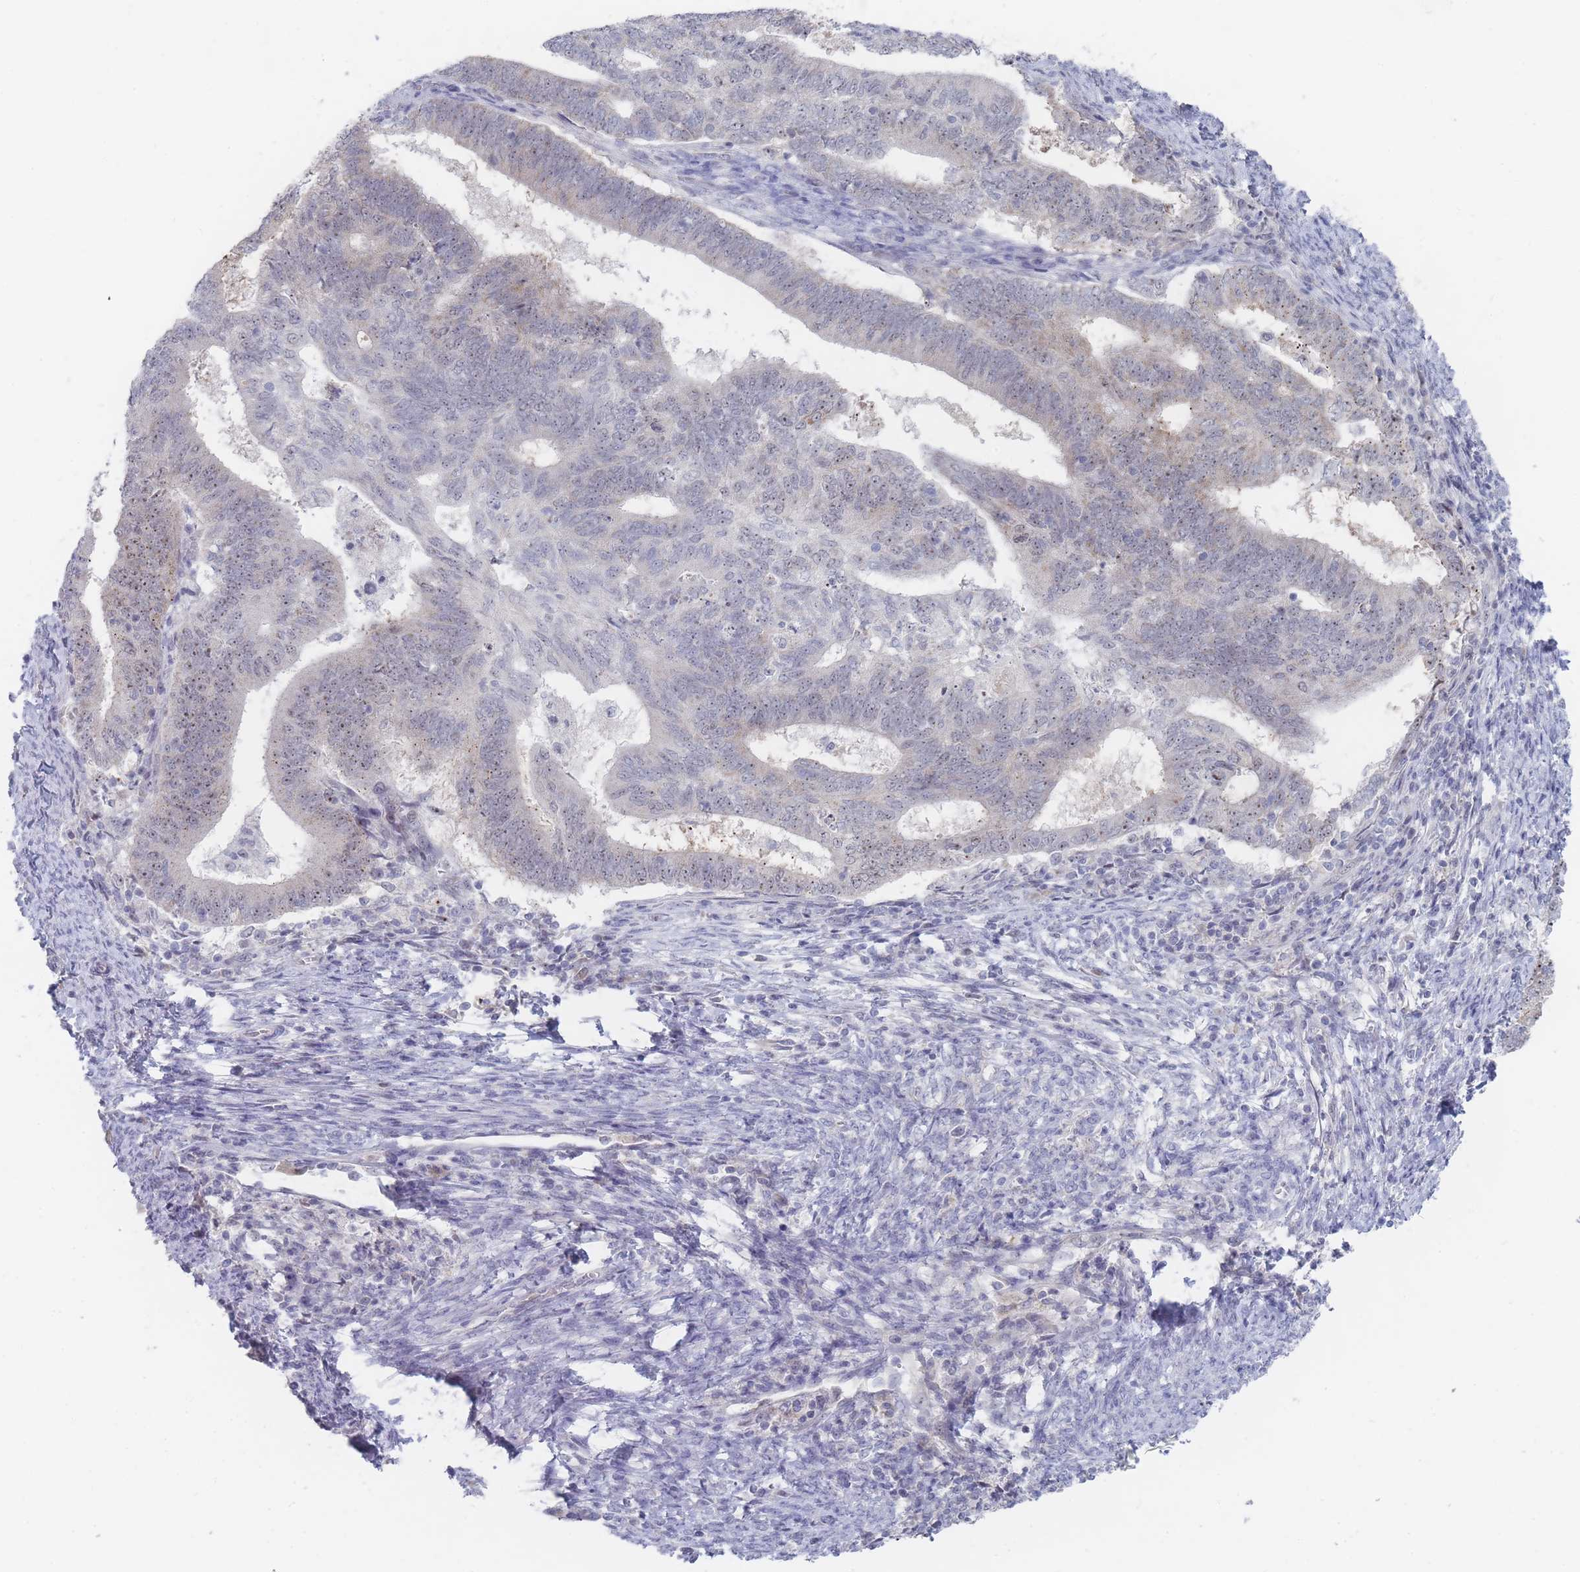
{"staining": {"intensity": "weak", "quantity": "<25%", "location": "nuclear"}, "tissue": "endometrial cancer", "cell_type": "Tumor cells", "image_type": "cancer", "snomed": [{"axis": "morphology", "description": "Adenocarcinoma, NOS"}, {"axis": "topography", "description": "Endometrium"}], "caption": "Tumor cells show no significant expression in adenocarcinoma (endometrial). The staining was performed using DAB to visualize the protein expression in brown, while the nuclei were stained in blue with hematoxylin (Magnification: 20x).", "gene": "RNF8", "patient": {"sex": "female", "age": 70}}